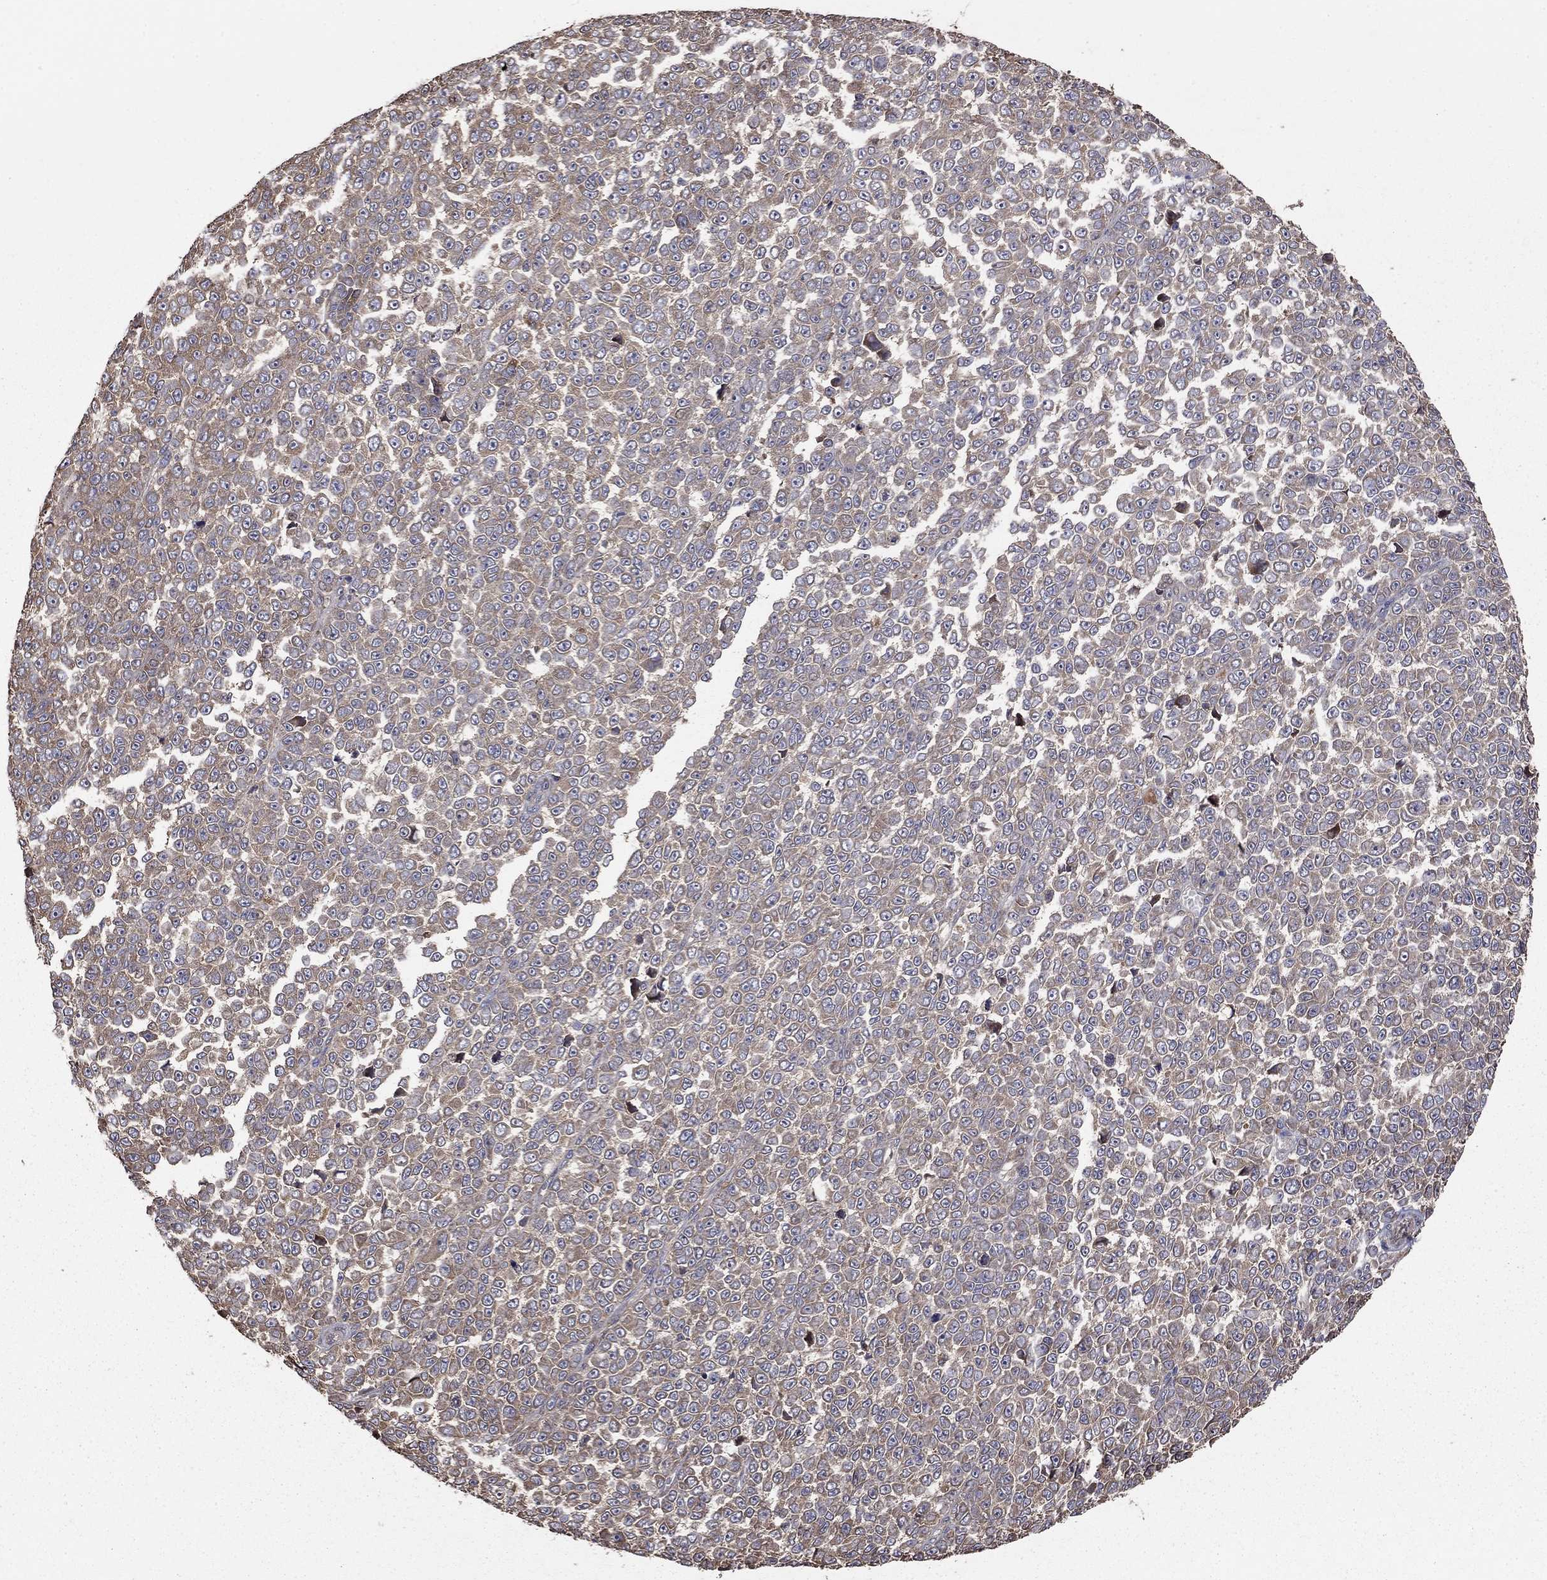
{"staining": {"intensity": "weak", "quantity": "25%-75%", "location": "cytoplasmic/membranous"}, "tissue": "melanoma", "cell_type": "Tumor cells", "image_type": "cancer", "snomed": [{"axis": "morphology", "description": "Malignant melanoma, NOS"}, {"axis": "topography", "description": "Skin"}], "caption": "The image shows immunohistochemical staining of malignant melanoma. There is weak cytoplasmic/membranous positivity is present in about 25%-75% of tumor cells. Using DAB (3,3'-diaminobenzidine) (brown) and hematoxylin (blue) stains, captured at high magnification using brightfield microscopy.", "gene": "BABAM2", "patient": {"sex": "female", "age": 95}}